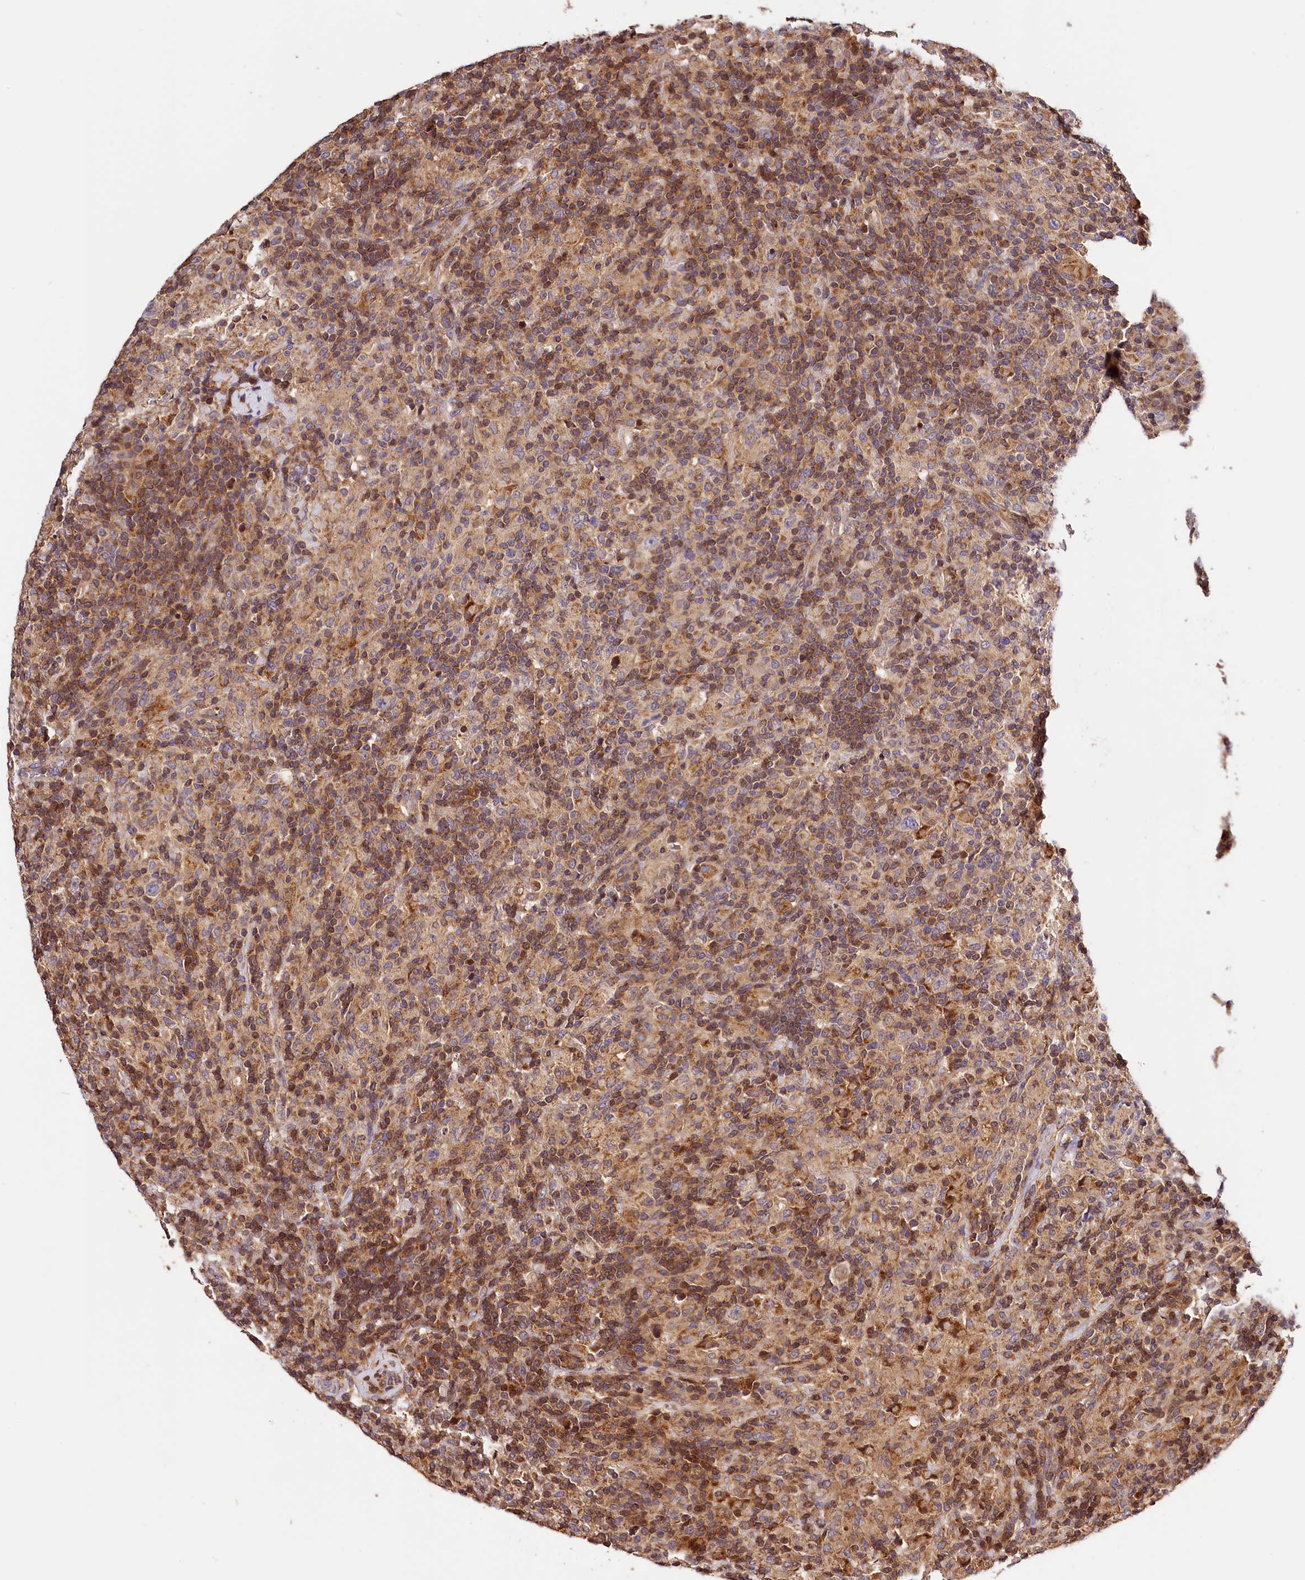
{"staining": {"intensity": "moderate", "quantity": "<25%", "location": "cytoplasmic/membranous"}, "tissue": "lymphoma", "cell_type": "Tumor cells", "image_type": "cancer", "snomed": [{"axis": "morphology", "description": "Hodgkin's disease, NOS"}, {"axis": "topography", "description": "Lymph node"}], "caption": "Human lymphoma stained with a brown dye shows moderate cytoplasmic/membranous positive expression in approximately <25% of tumor cells.", "gene": "KPTN", "patient": {"sex": "male", "age": 70}}